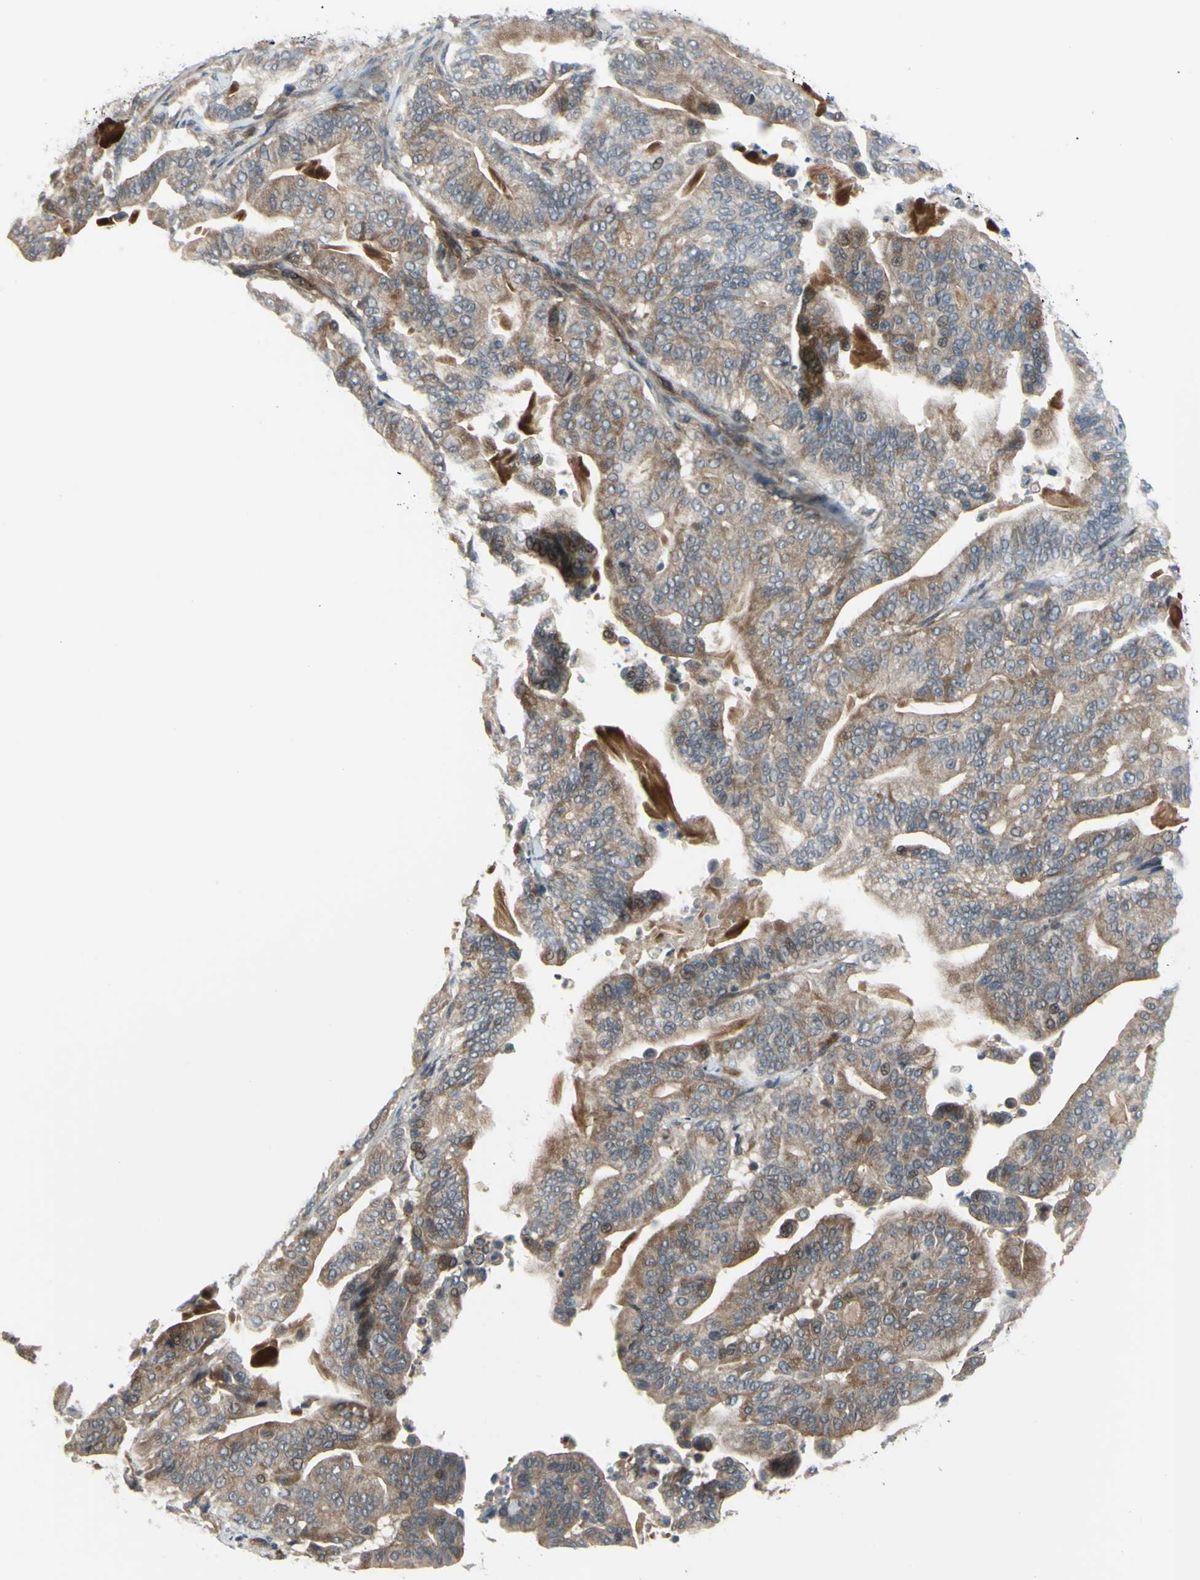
{"staining": {"intensity": "moderate", "quantity": ">75%", "location": "cytoplasmic/membranous,nuclear"}, "tissue": "pancreatic cancer", "cell_type": "Tumor cells", "image_type": "cancer", "snomed": [{"axis": "morphology", "description": "Adenocarcinoma, NOS"}, {"axis": "topography", "description": "Pancreas"}], "caption": "Protein expression by immunohistochemistry (IHC) demonstrates moderate cytoplasmic/membranous and nuclear staining in approximately >75% of tumor cells in pancreatic cancer. (Brightfield microscopy of DAB IHC at high magnification).", "gene": "COMMD9", "patient": {"sex": "male", "age": 63}}